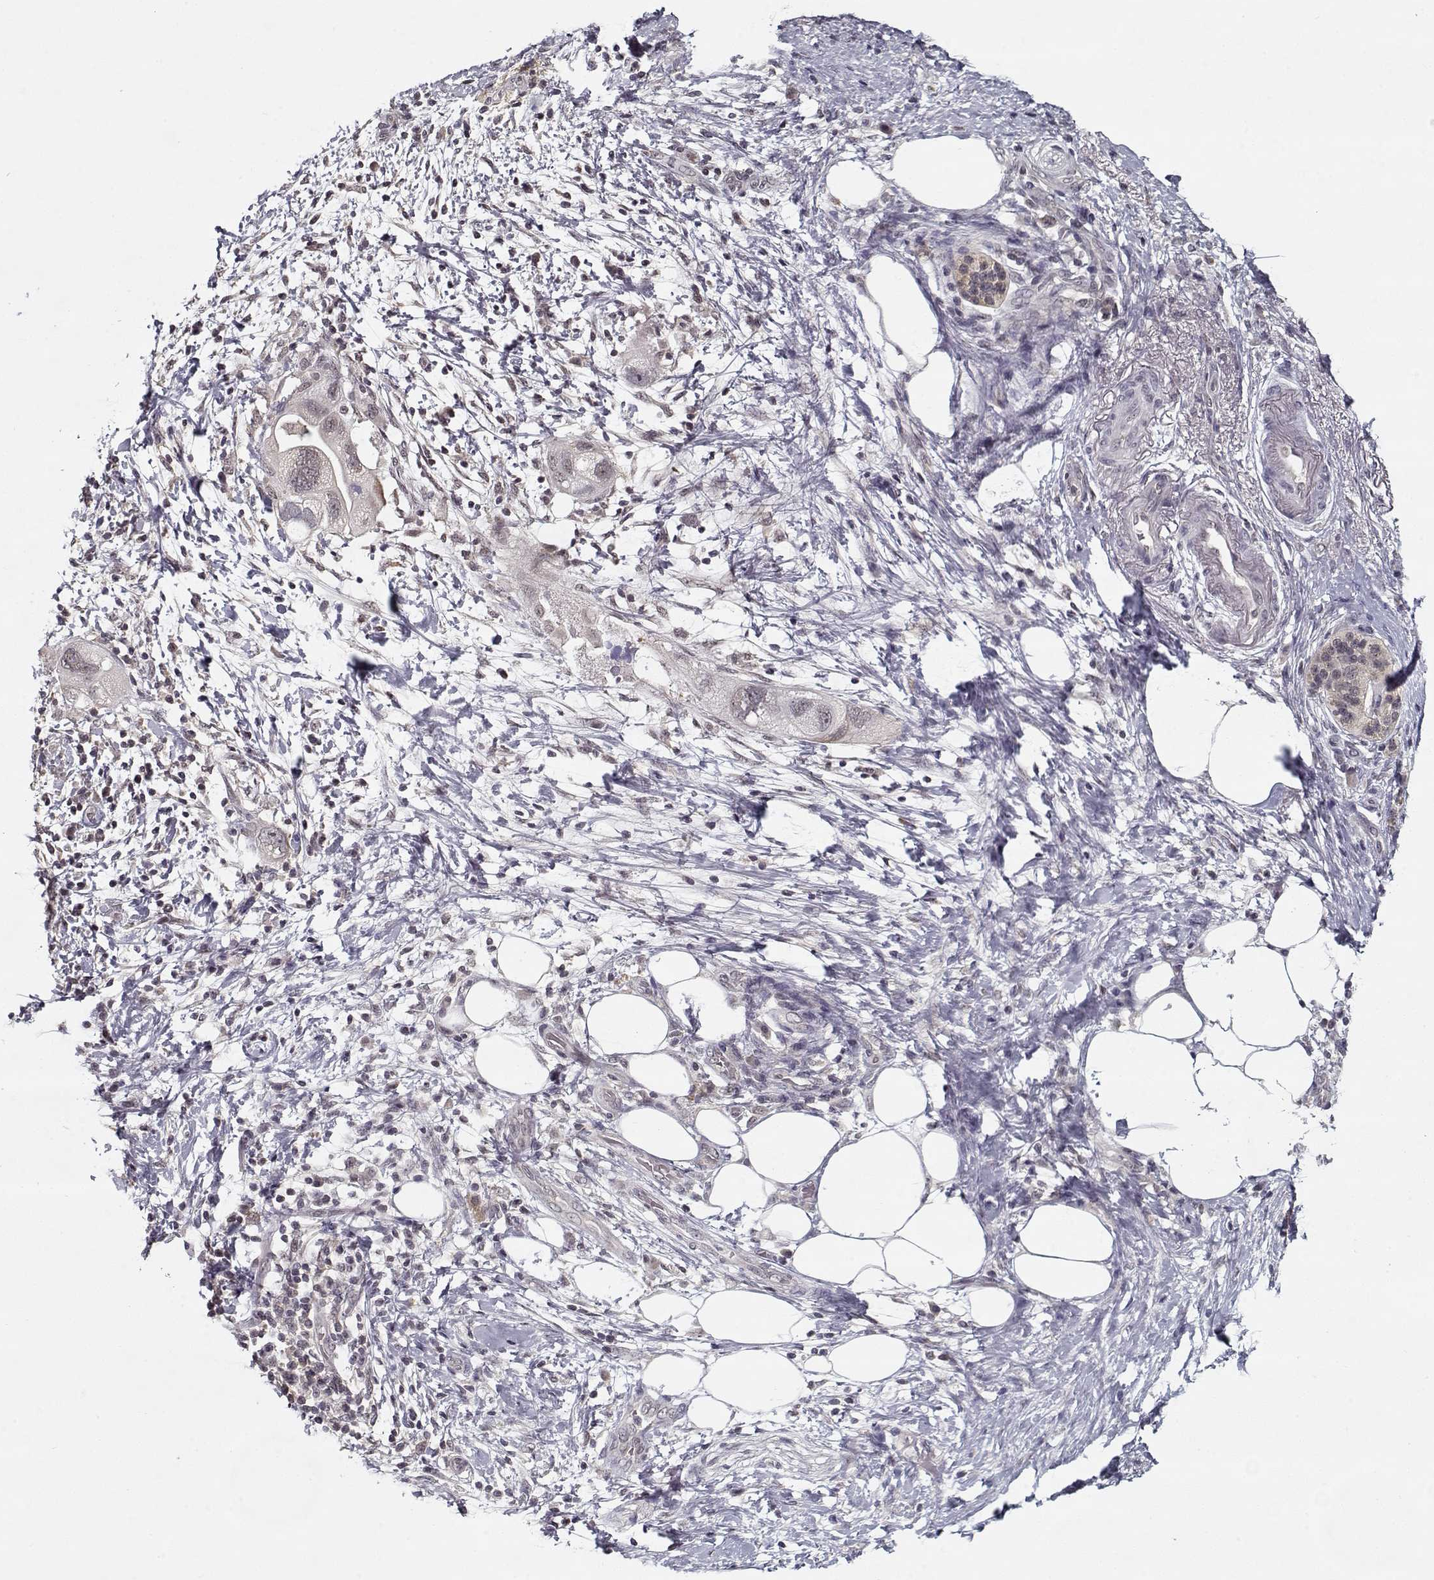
{"staining": {"intensity": "negative", "quantity": "none", "location": "none"}, "tissue": "pancreatic cancer", "cell_type": "Tumor cells", "image_type": "cancer", "snomed": [{"axis": "morphology", "description": "Adenocarcinoma, NOS"}, {"axis": "topography", "description": "Pancreas"}], "caption": "High magnification brightfield microscopy of pancreatic cancer (adenocarcinoma) stained with DAB (brown) and counterstained with hematoxylin (blue): tumor cells show no significant expression.", "gene": "TESPA1", "patient": {"sex": "female", "age": 72}}